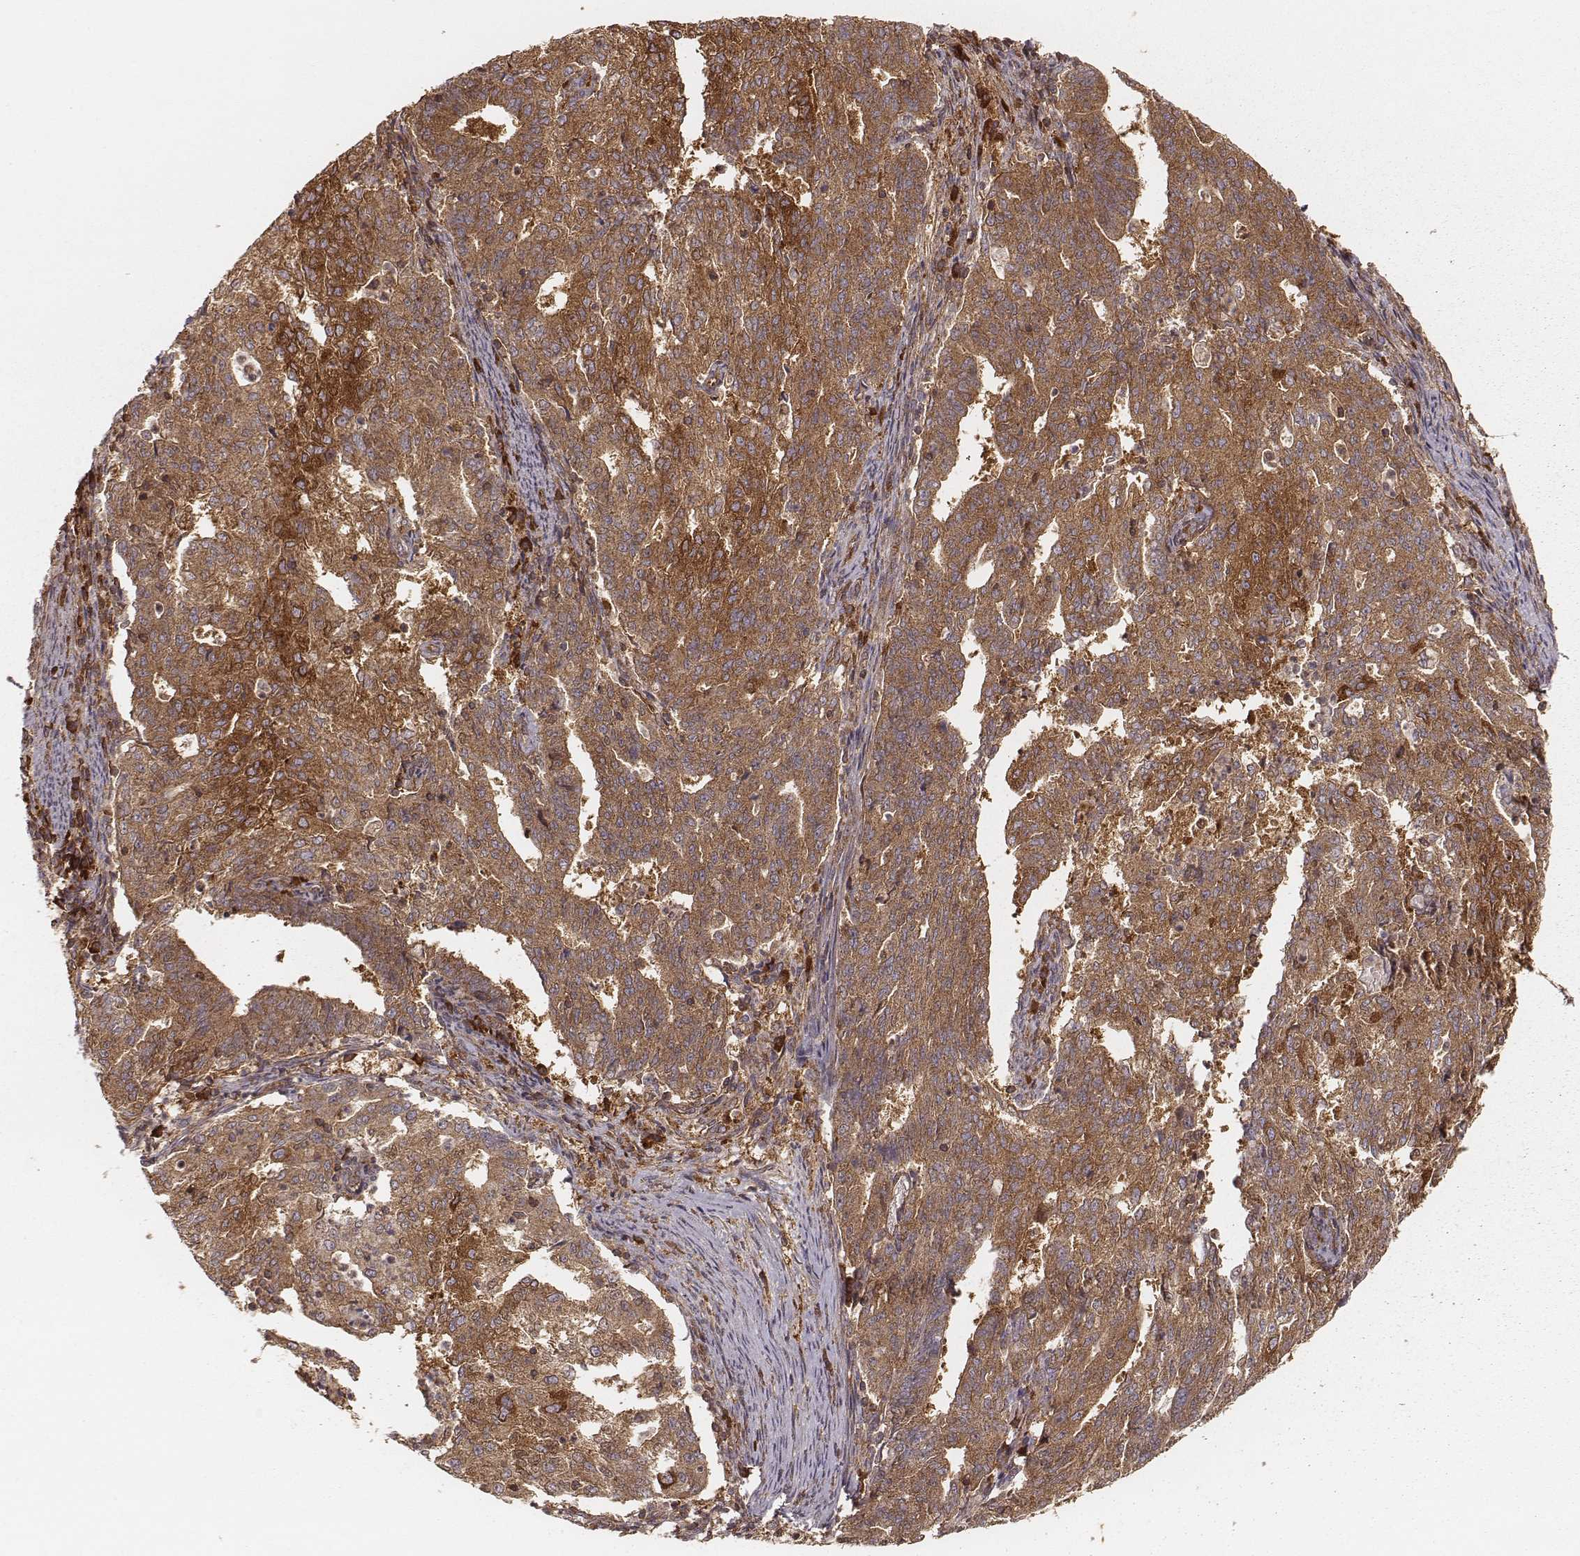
{"staining": {"intensity": "moderate", "quantity": ">75%", "location": "cytoplasmic/membranous"}, "tissue": "endometrial cancer", "cell_type": "Tumor cells", "image_type": "cancer", "snomed": [{"axis": "morphology", "description": "Adenocarcinoma, NOS"}, {"axis": "topography", "description": "Endometrium"}], "caption": "Protein expression by immunohistochemistry reveals moderate cytoplasmic/membranous expression in approximately >75% of tumor cells in endometrial cancer (adenocarcinoma).", "gene": "CARS1", "patient": {"sex": "female", "age": 82}}